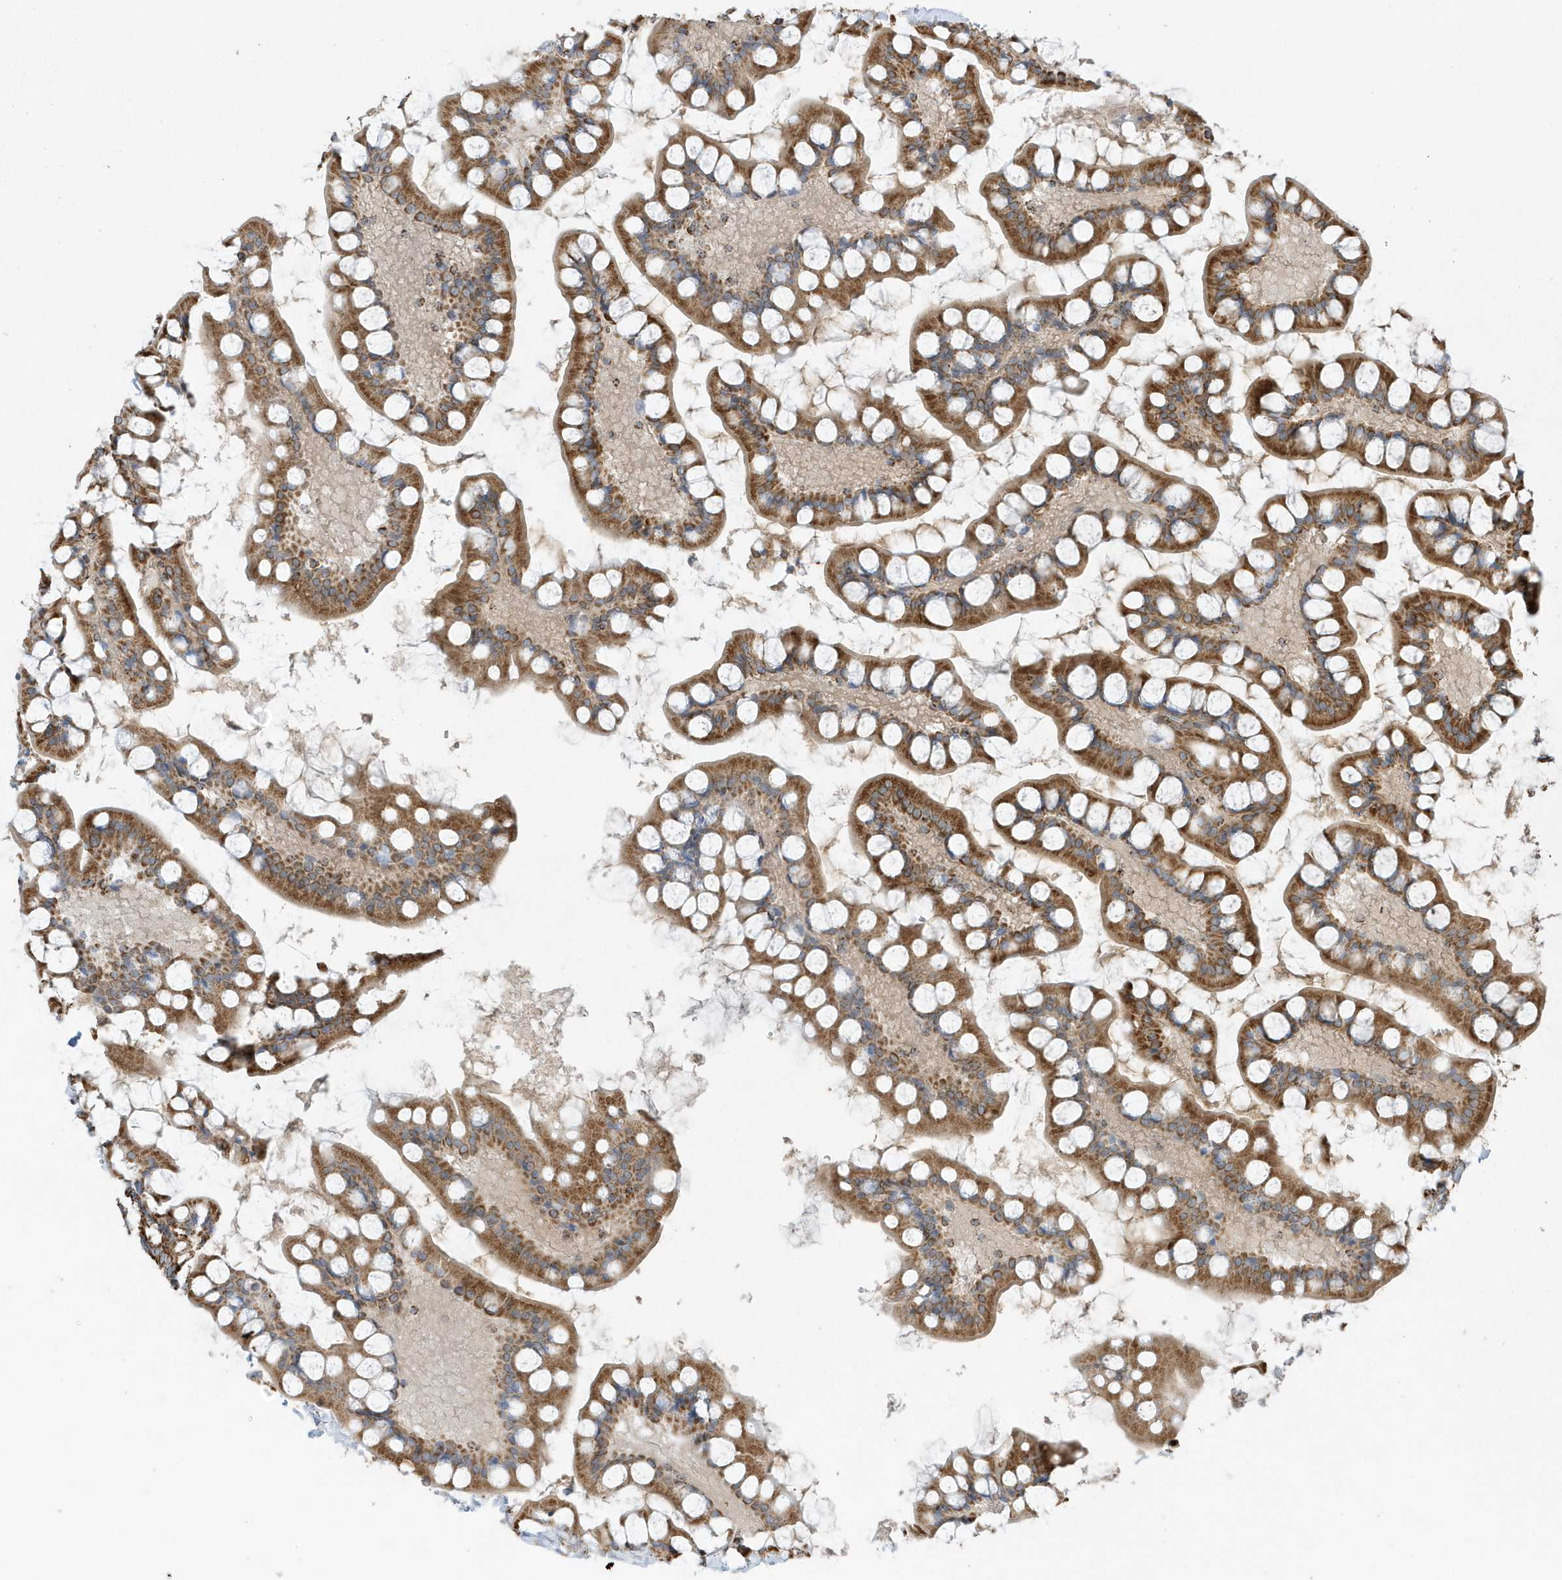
{"staining": {"intensity": "strong", "quantity": ">75%", "location": "cytoplasmic/membranous"}, "tissue": "small intestine", "cell_type": "Glandular cells", "image_type": "normal", "snomed": [{"axis": "morphology", "description": "Normal tissue, NOS"}, {"axis": "topography", "description": "Small intestine"}], "caption": "Immunohistochemistry (IHC) of unremarkable small intestine displays high levels of strong cytoplasmic/membranous positivity in about >75% of glandular cells. (DAB (3,3'-diaminobenzidine) = brown stain, brightfield microscopy at high magnification).", "gene": "ATP5ME", "patient": {"sex": "male", "age": 52}}